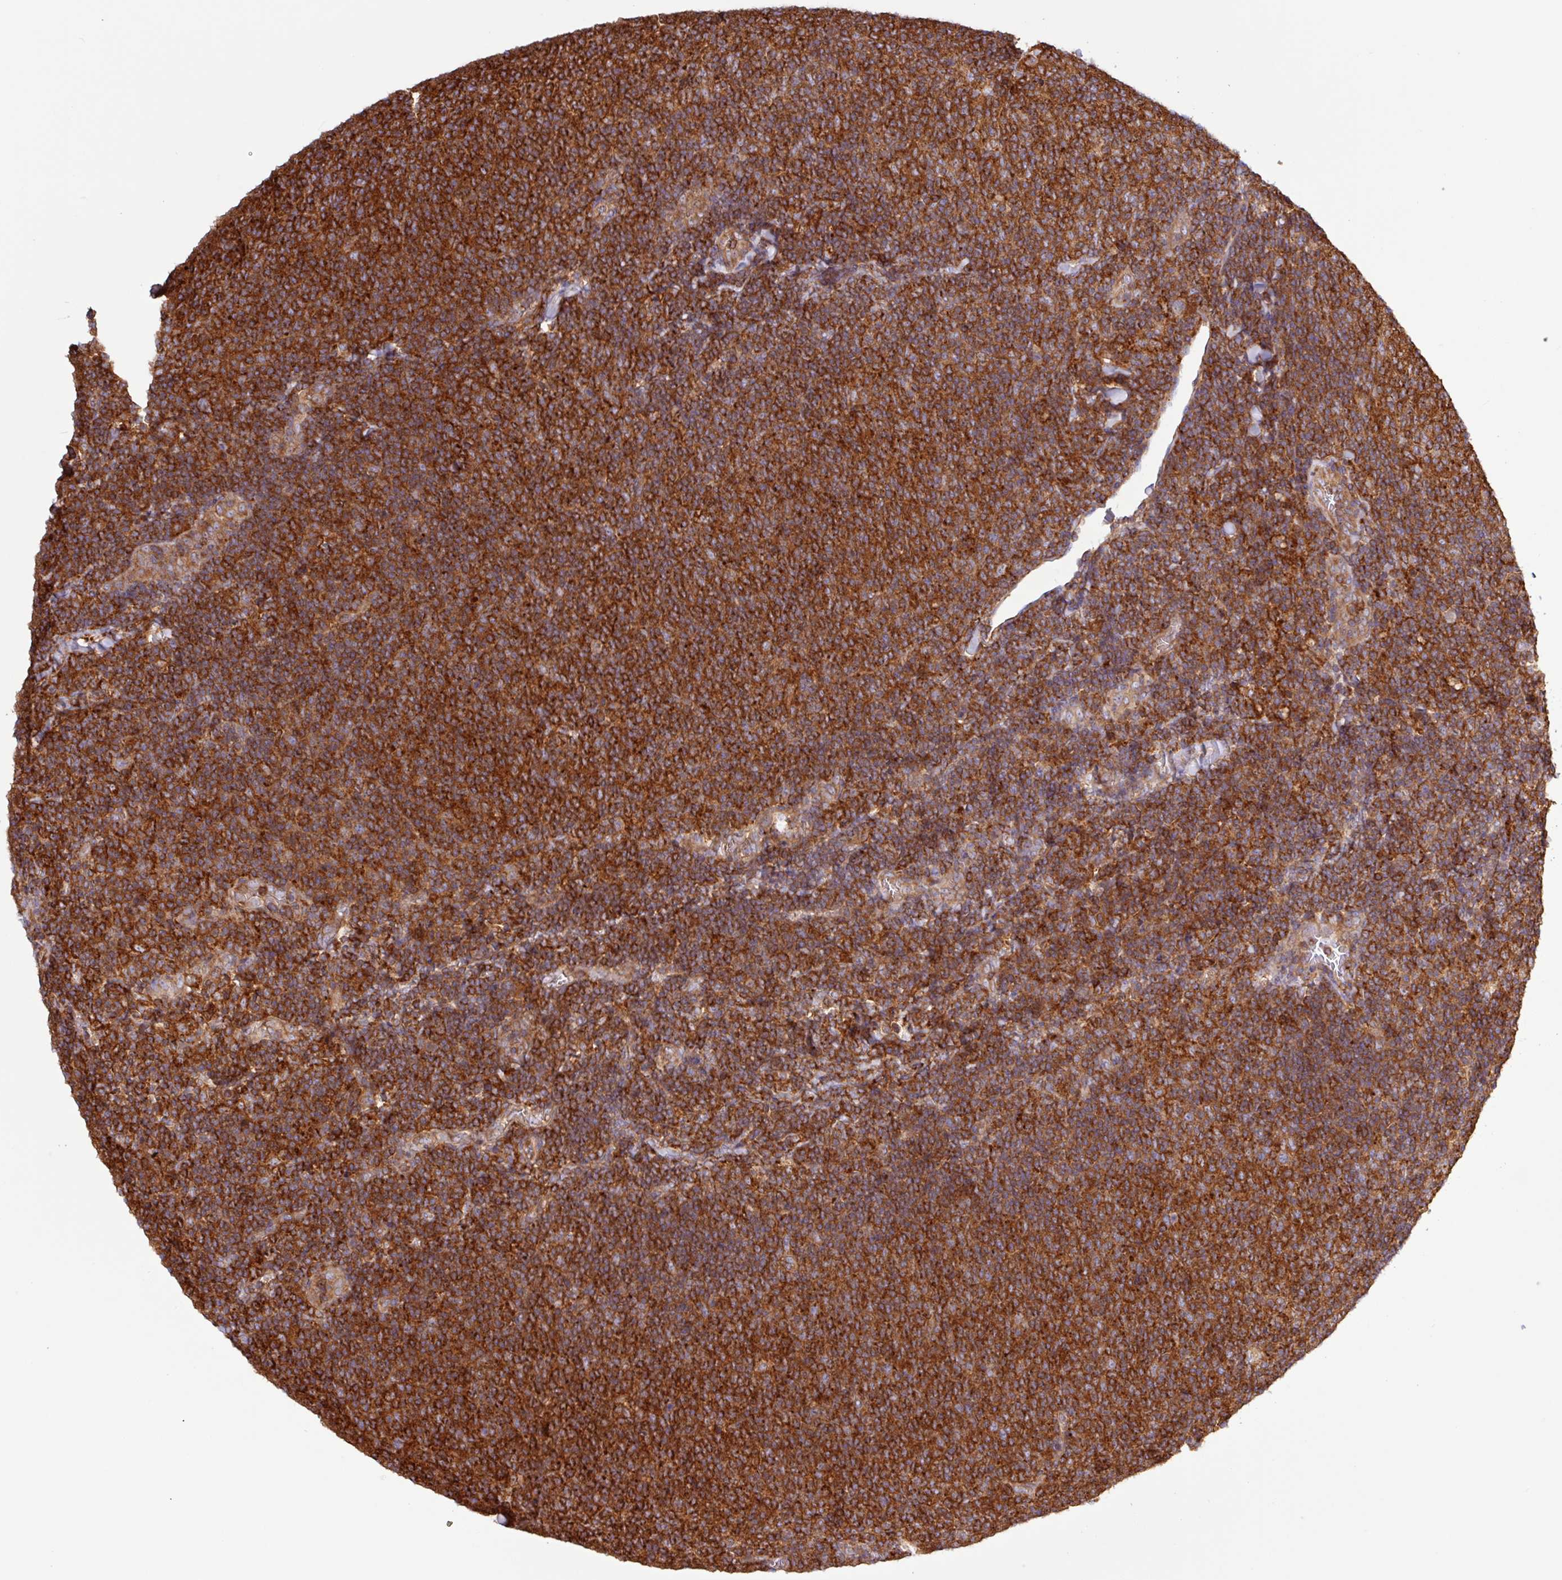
{"staining": {"intensity": "strong", "quantity": ">75%", "location": "cytoplasmic/membranous"}, "tissue": "lymphoma", "cell_type": "Tumor cells", "image_type": "cancer", "snomed": [{"axis": "morphology", "description": "Malignant lymphoma, non-Hodgkin's type, Low grade"}, {"axis": "topography", "description": "Lymph node"}], "caption": "This is a micrograph of immunohistochemistry staining of malignant lymphoma, non-Hodgkin's type (low-grade), which shows strong expression in the cytoplasmic/membranous of tumor cells.", "gene": "ACTR3", "patient": {"sex": "male", "age": 52}}